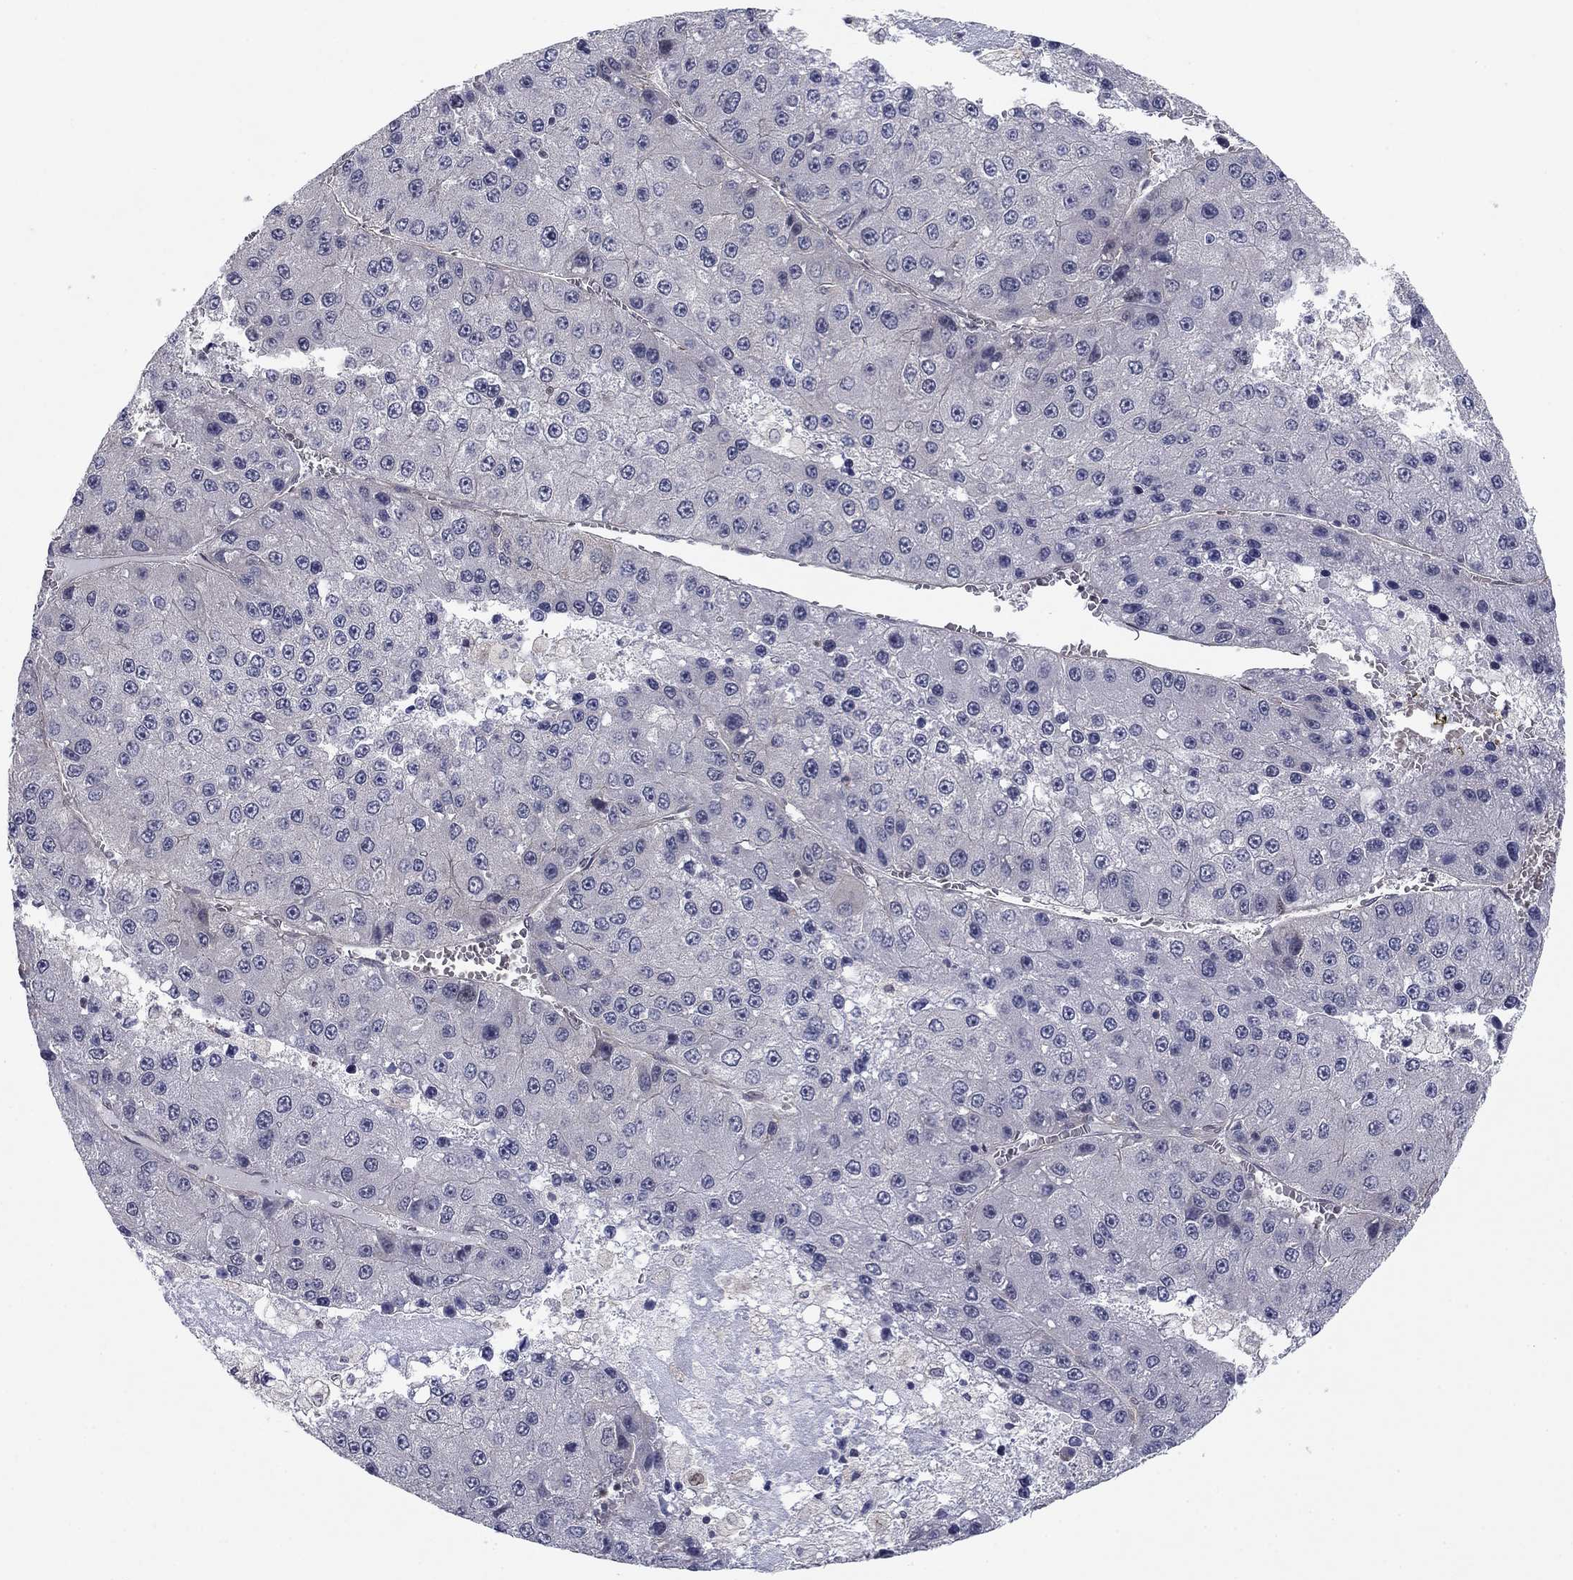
{"staining": {"intensity": "negative", "quantity": "none", "location": "none"}, "tissue": "liver cancer", "cell_type": "Tumor cells", "image_type": "cancer", "snomed": [{"axis": "morphology", "description": "Carcinoma, Hepatocellular, NOS"}, {"axis": "topography", "description": "Liver"}], "caption": "Tumor cells are negative for brown protein staining in liver cancer (hepatocellular carcinoma).", "gene": "BCL11A", "patient": {"sex": "female", "age": 73}}